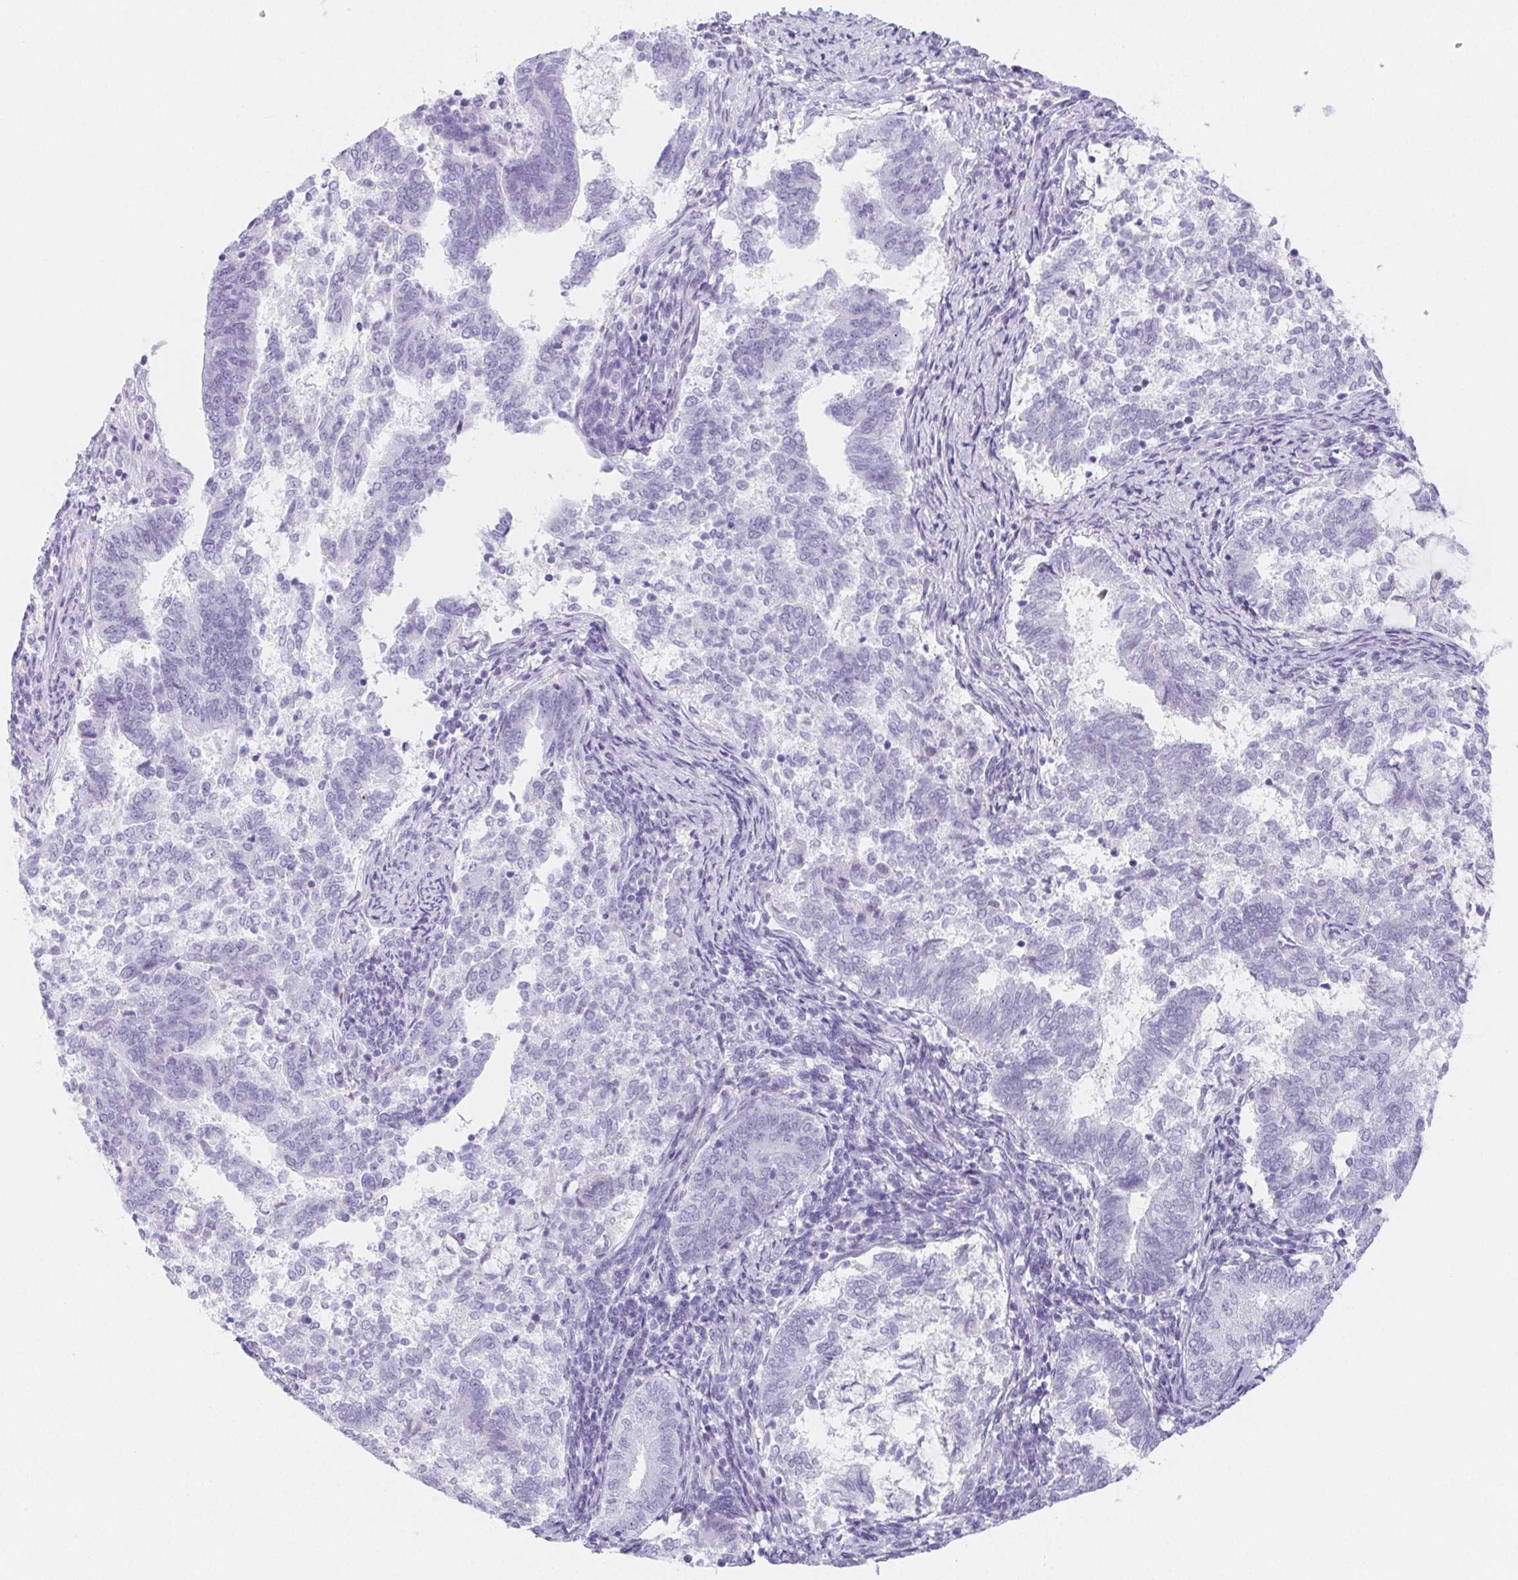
{"staining": {"intensity": "negative", "quantity": "none", "location": "none"}, "tissue": "endometrial cancer", "cell_type": "Tumor cells", "image_type": "cancer", "snomed": [{"axis": "morphology", "description": "Adenocarcinoma, NOS"}, {"axis": "topography", "description": "Endometrium"}], "caption": "Adenocarcinoma (endometrial) was stained to show a protein in brown. There is no significant positivity in tumor cells. (Immunohistochemistry (ihc), brightfield microscopy, high magnification).", "gene": "ITIH2", "patient": {"sex": "female", "age": 65}}